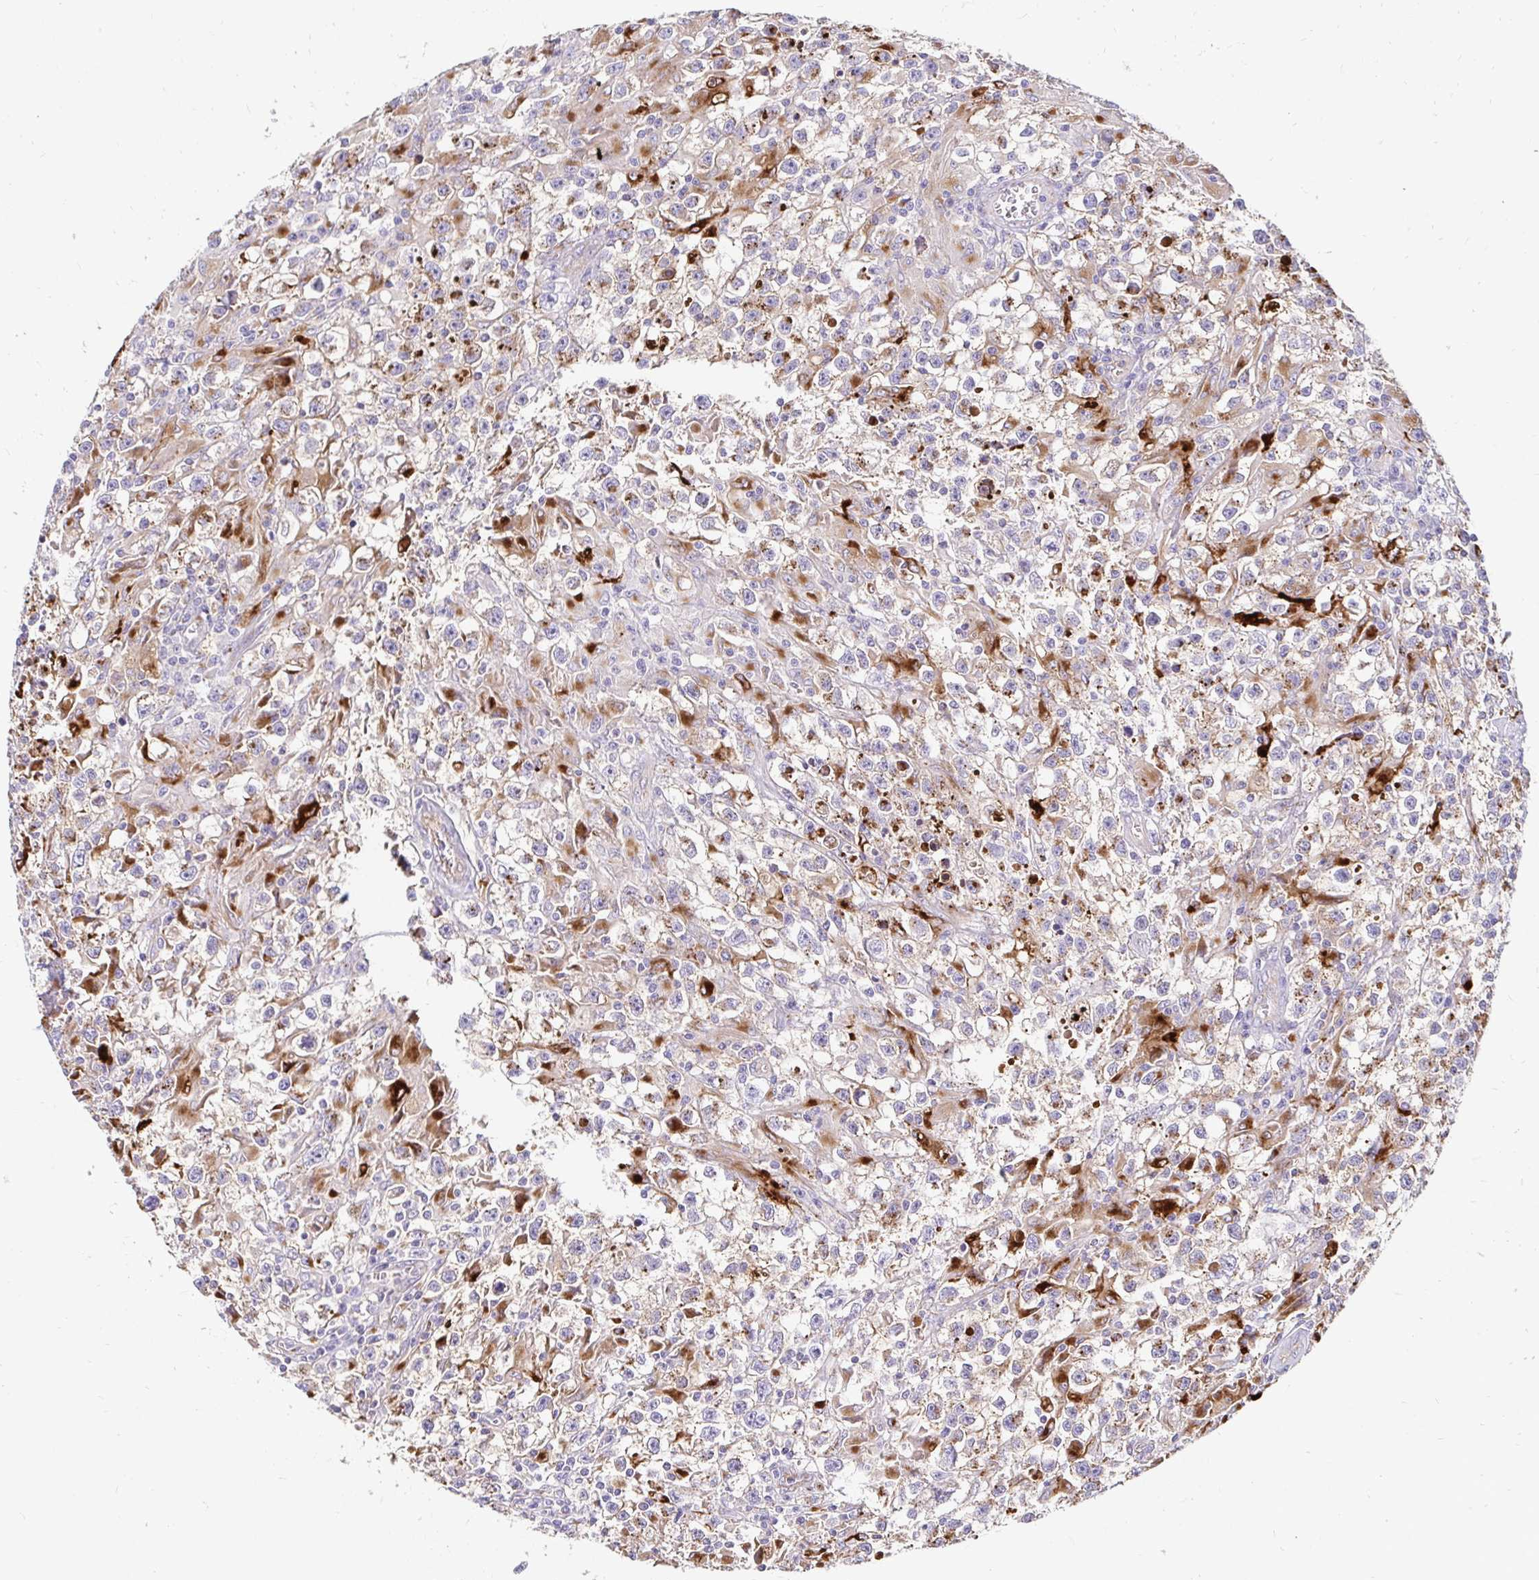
{"staining": {"intensity": "moderate", "quantity": "<25%", "location": "cytoplasmic/membranous"}, "tissue": "testis cancer", "cell_type": "Tumor cells", "image_type": "cancer", "snomed": [{"axis": "morphology", "description": "Seminoma, NOS"}, {"axis": "topography", "description": "Testis"}], "caption": "Moderate cytoplasmic/membranous staining for a protein is seen in about <25% of tumor cells of seminoma (testis) using immunohistochemistry.", "gene": "FUCA1", "patient": {"sex": "male", "age": 31}}